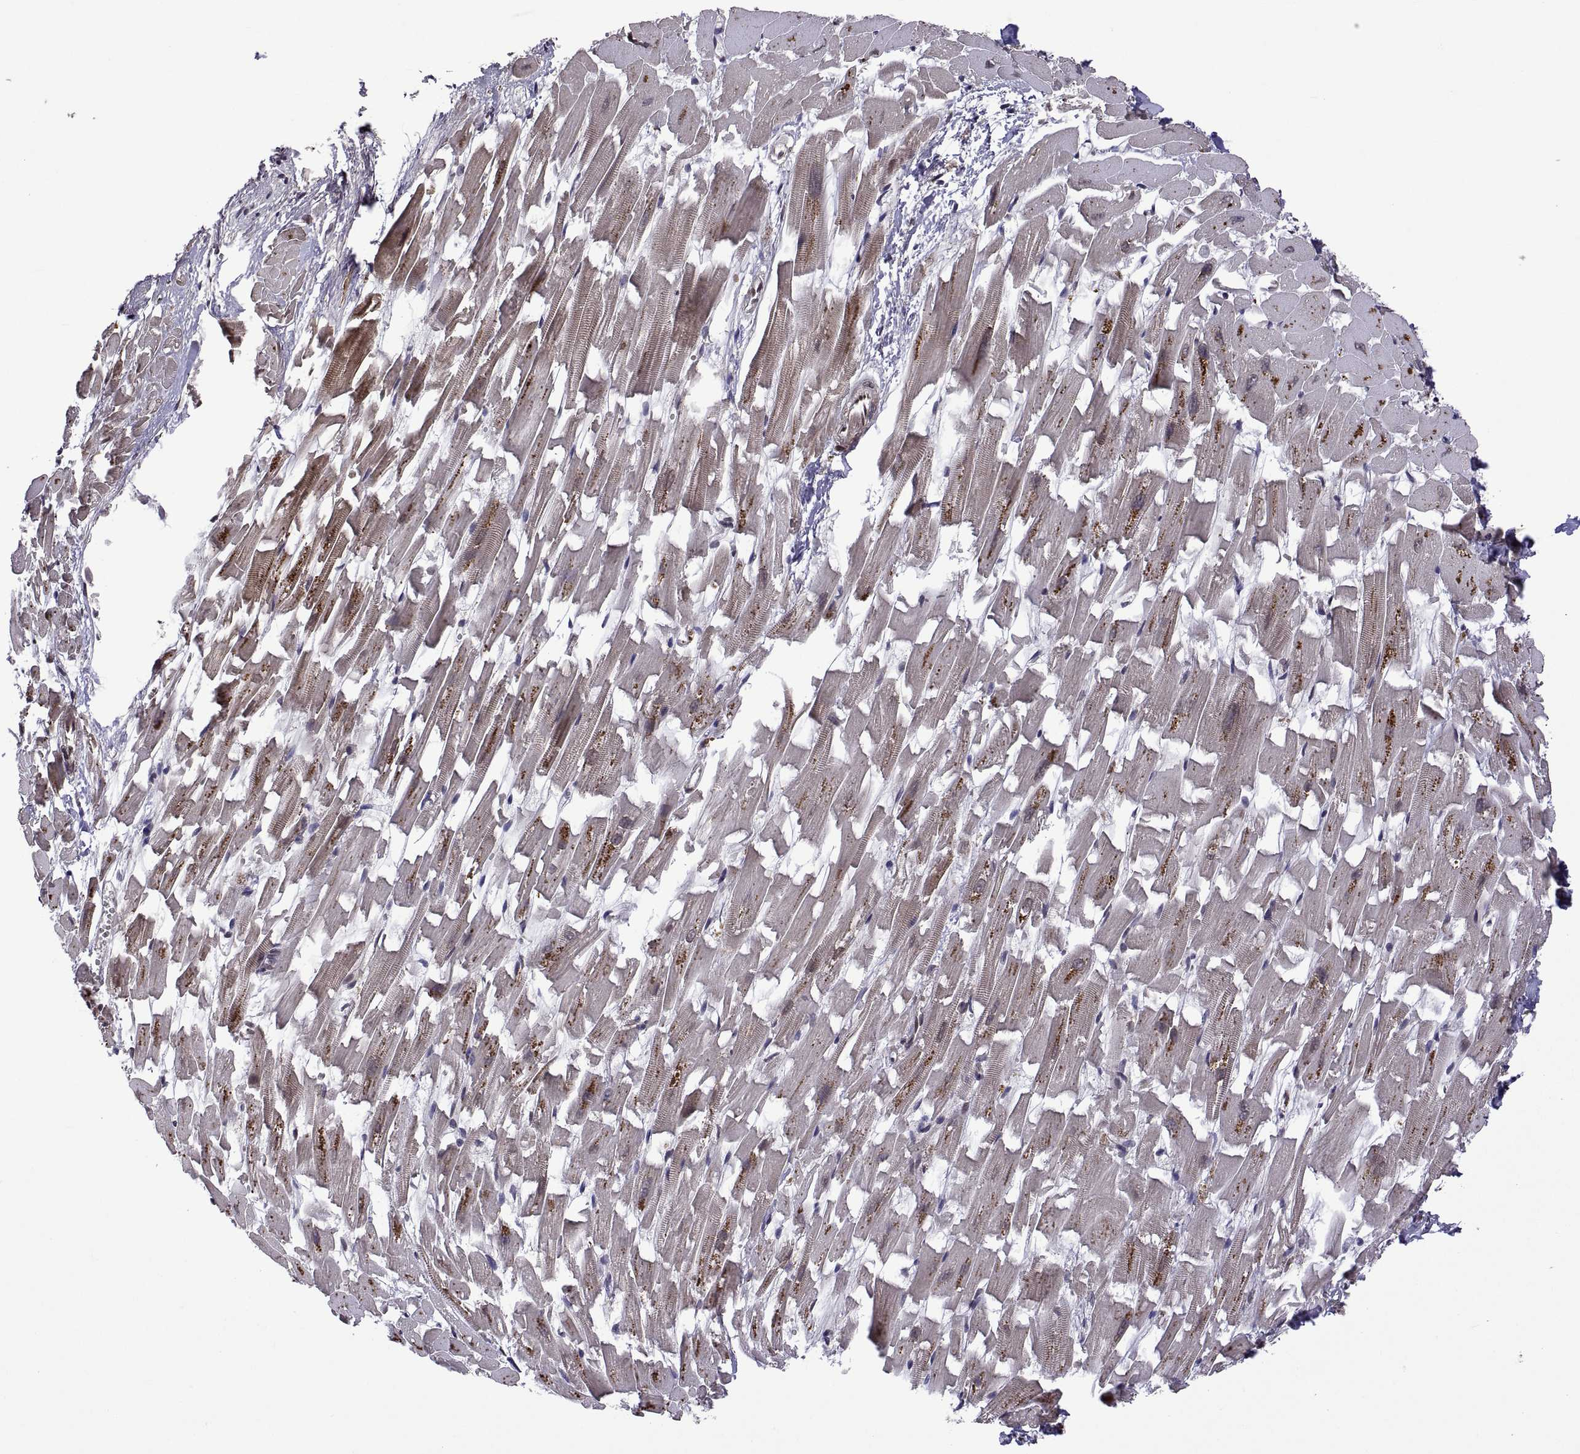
{"staining": {"intensity": "moderate", "quantity": "25%-75%", "location": "cytoplasmic/membranous"}, "tissue": "heart muscle", "cell_type": "Cardiomyocytes", "image_type": "normal", "snomed": [{"axis": "morphology", "description": "Normal tissue, NOS"}, {"axis": "topography", "description": "Heart"}], "caption": "Immunohistochemistry (IHC) (DAB) staining of benign heart muscle demonstrates moderate cytoplasmic/membranous protein staining in about 25%-75% of cardiomyocytes.", "gene": "NR4A1", "patient": {"sex": "female", "age": 64}}